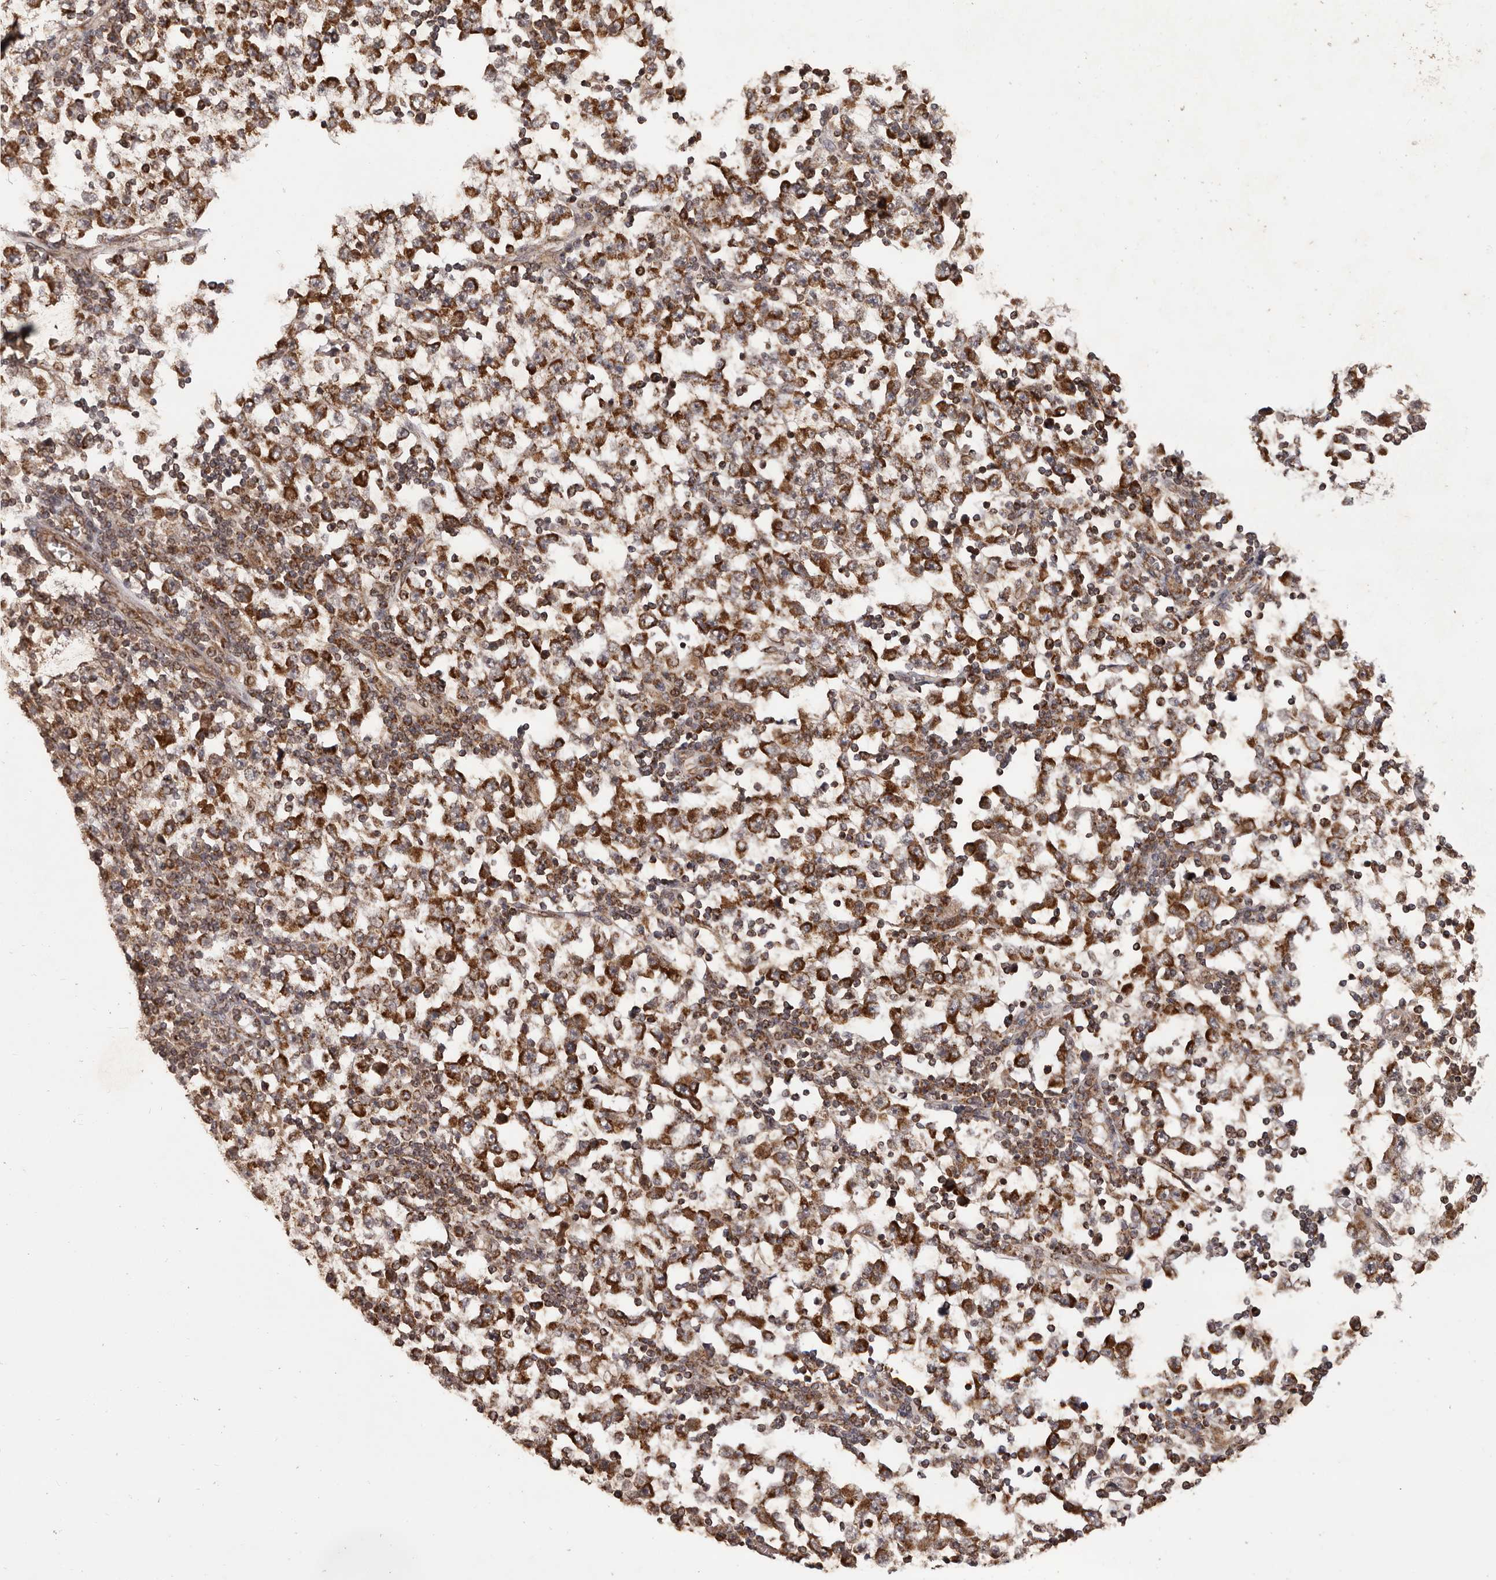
{"staining": {"intensity": "strong", "quantity": ">75%", "location": "cytoplasmic/membranous"}, "tissue": "testis cancer", "cell_type": "Tumor cells", "image_type": "cancer", "snomed": [{"axis": "morphology", "description": "Seminoma, NOS"}, {"axis": "topography", "description": "Testis"}], "caption": "Protein staining by IHC shows strong cytoplasmic/membranous positivity in about >75% of tumor cells in testis cancer.", "gene": "CHRM2", "patient": {"sex": "male", "age": 65}}